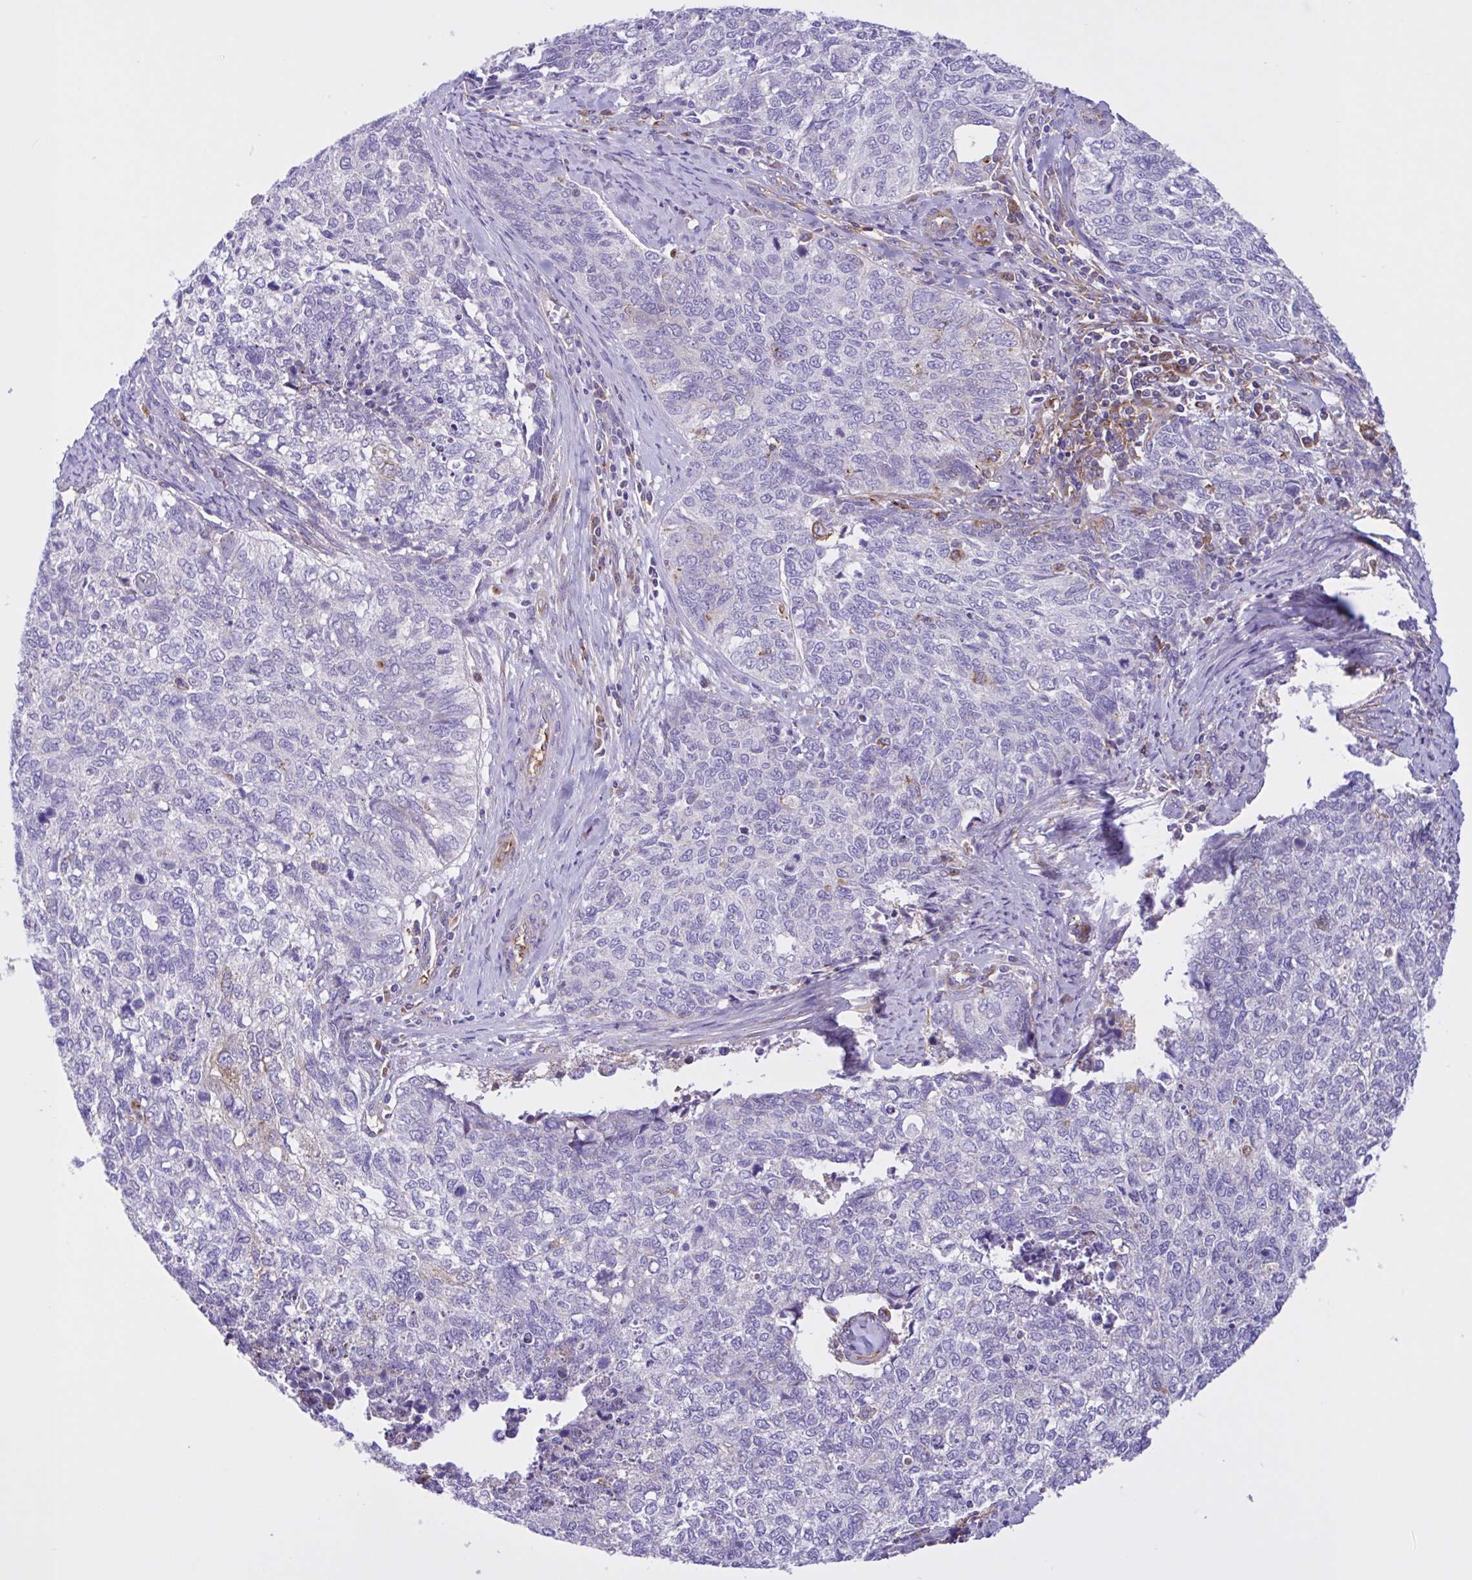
{"staining": {"intensity": "negative", "quantity": "none", "location": "none"}, "tissue": "cervical cancer", "cell_type": "Tumor cells", "image_type": "cancer", "snomed": [{"axis": "morphology", "description": "Adenocarcinoma, NOS"}, {"axis": "topography", "description": "Cervix"}], "caption": "IHC of cervical cancer (adenocarcinoma) displays no positivity in tumor cells.", "gene": "OR51M1", "patient": {"sex": "female", "age": 63}}